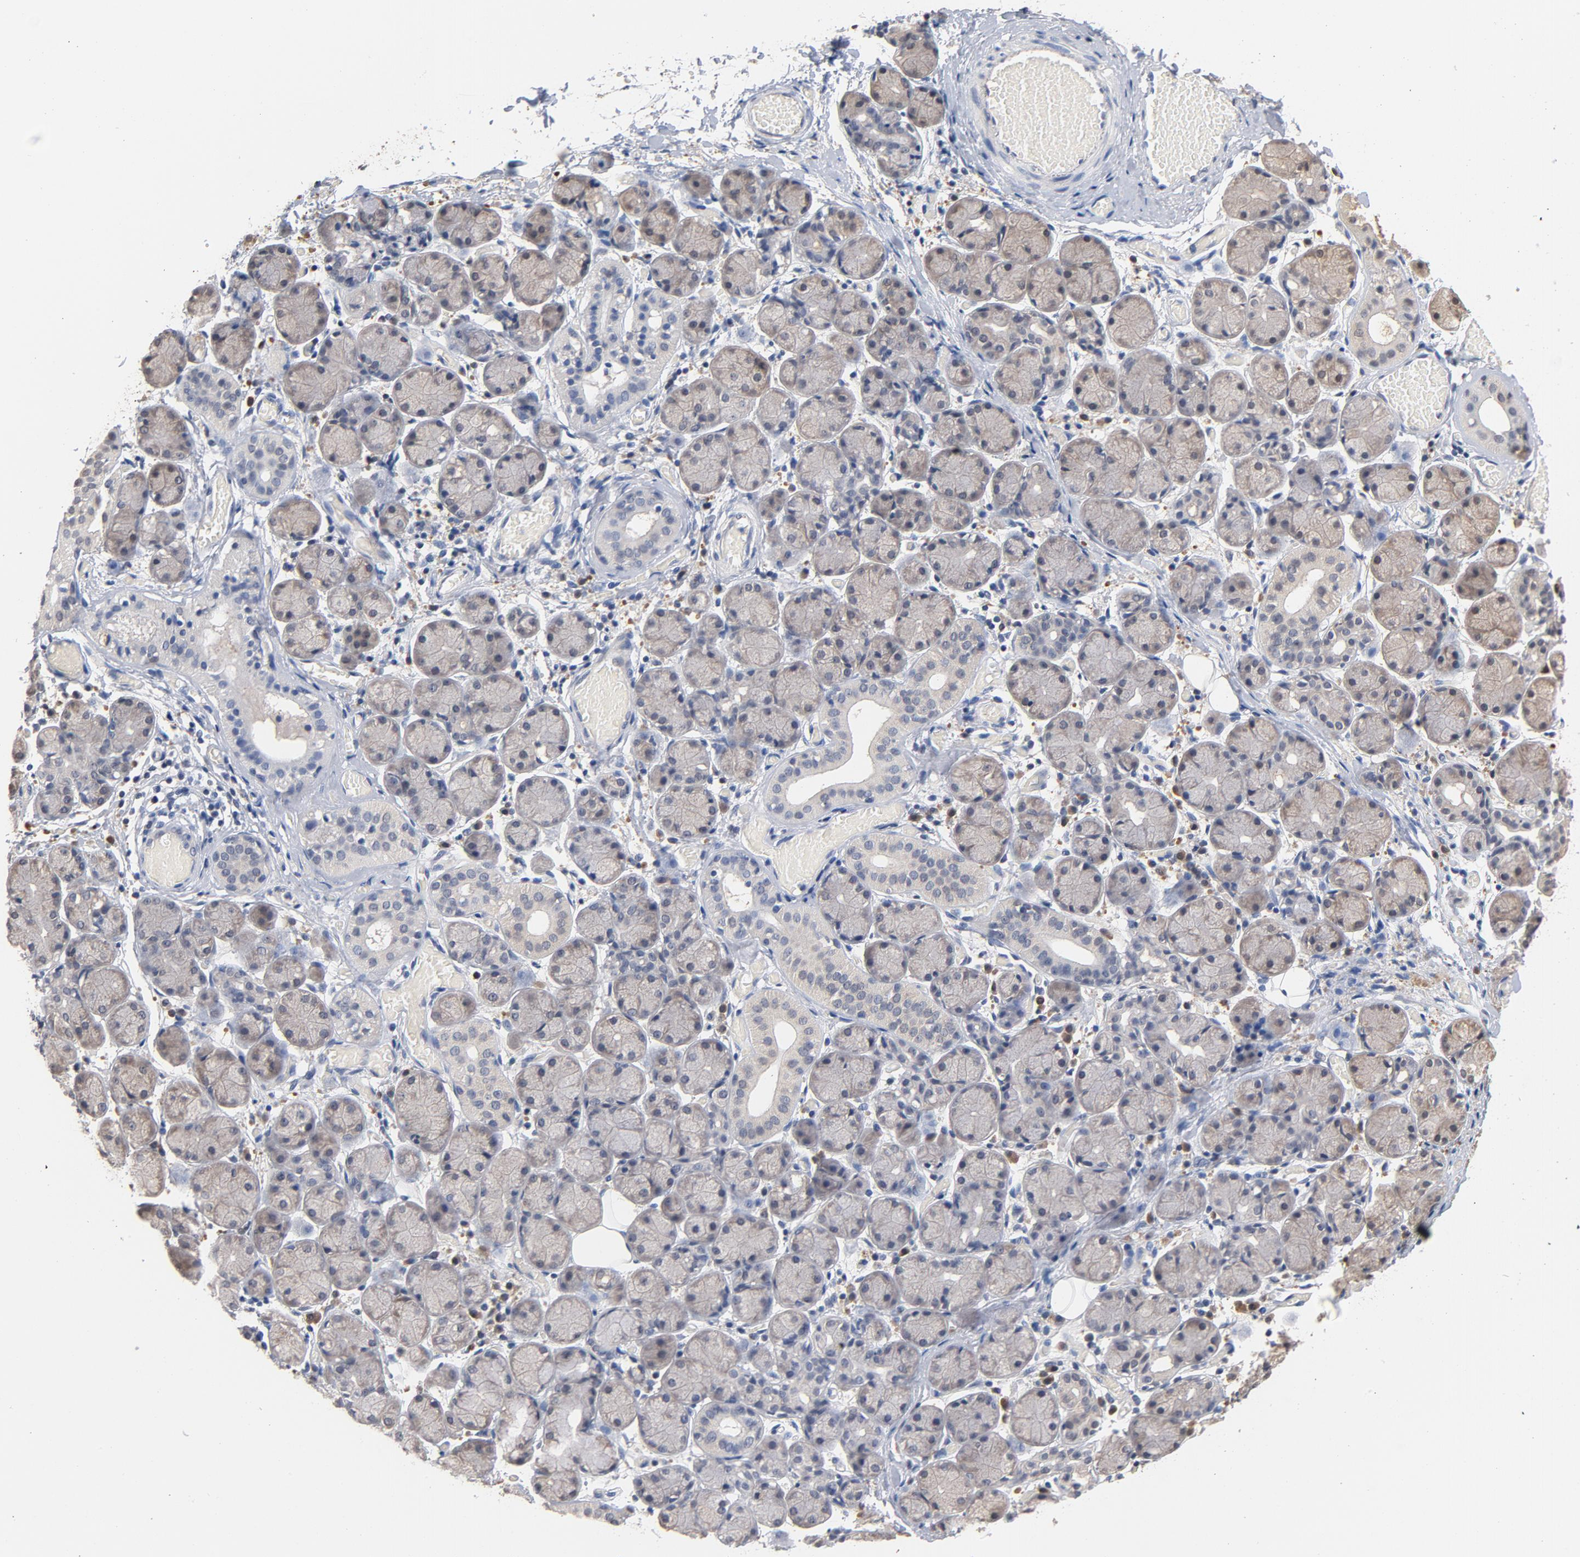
{"staining": {"intensity": "weak", "quantity": "25%-75%", "location": "cytoplasmic/membranous"}, "tissue": "salivary gland", "cell_type": "Glandular cells", "image_type": "normal", "snomed": [{"axis": "morphology", "description": "Normal tissue, NOS"}, {"axis": "topography", "description": "Salivary gland"}], "caption": "IHC (DAB) staining of benign human salivary gland shows weak cytoplasmic/membranous protein staining in approximately 25%-75% of glandular cells.", "gene": "MIF", "patient": {"sex": "female", "age": 24}}